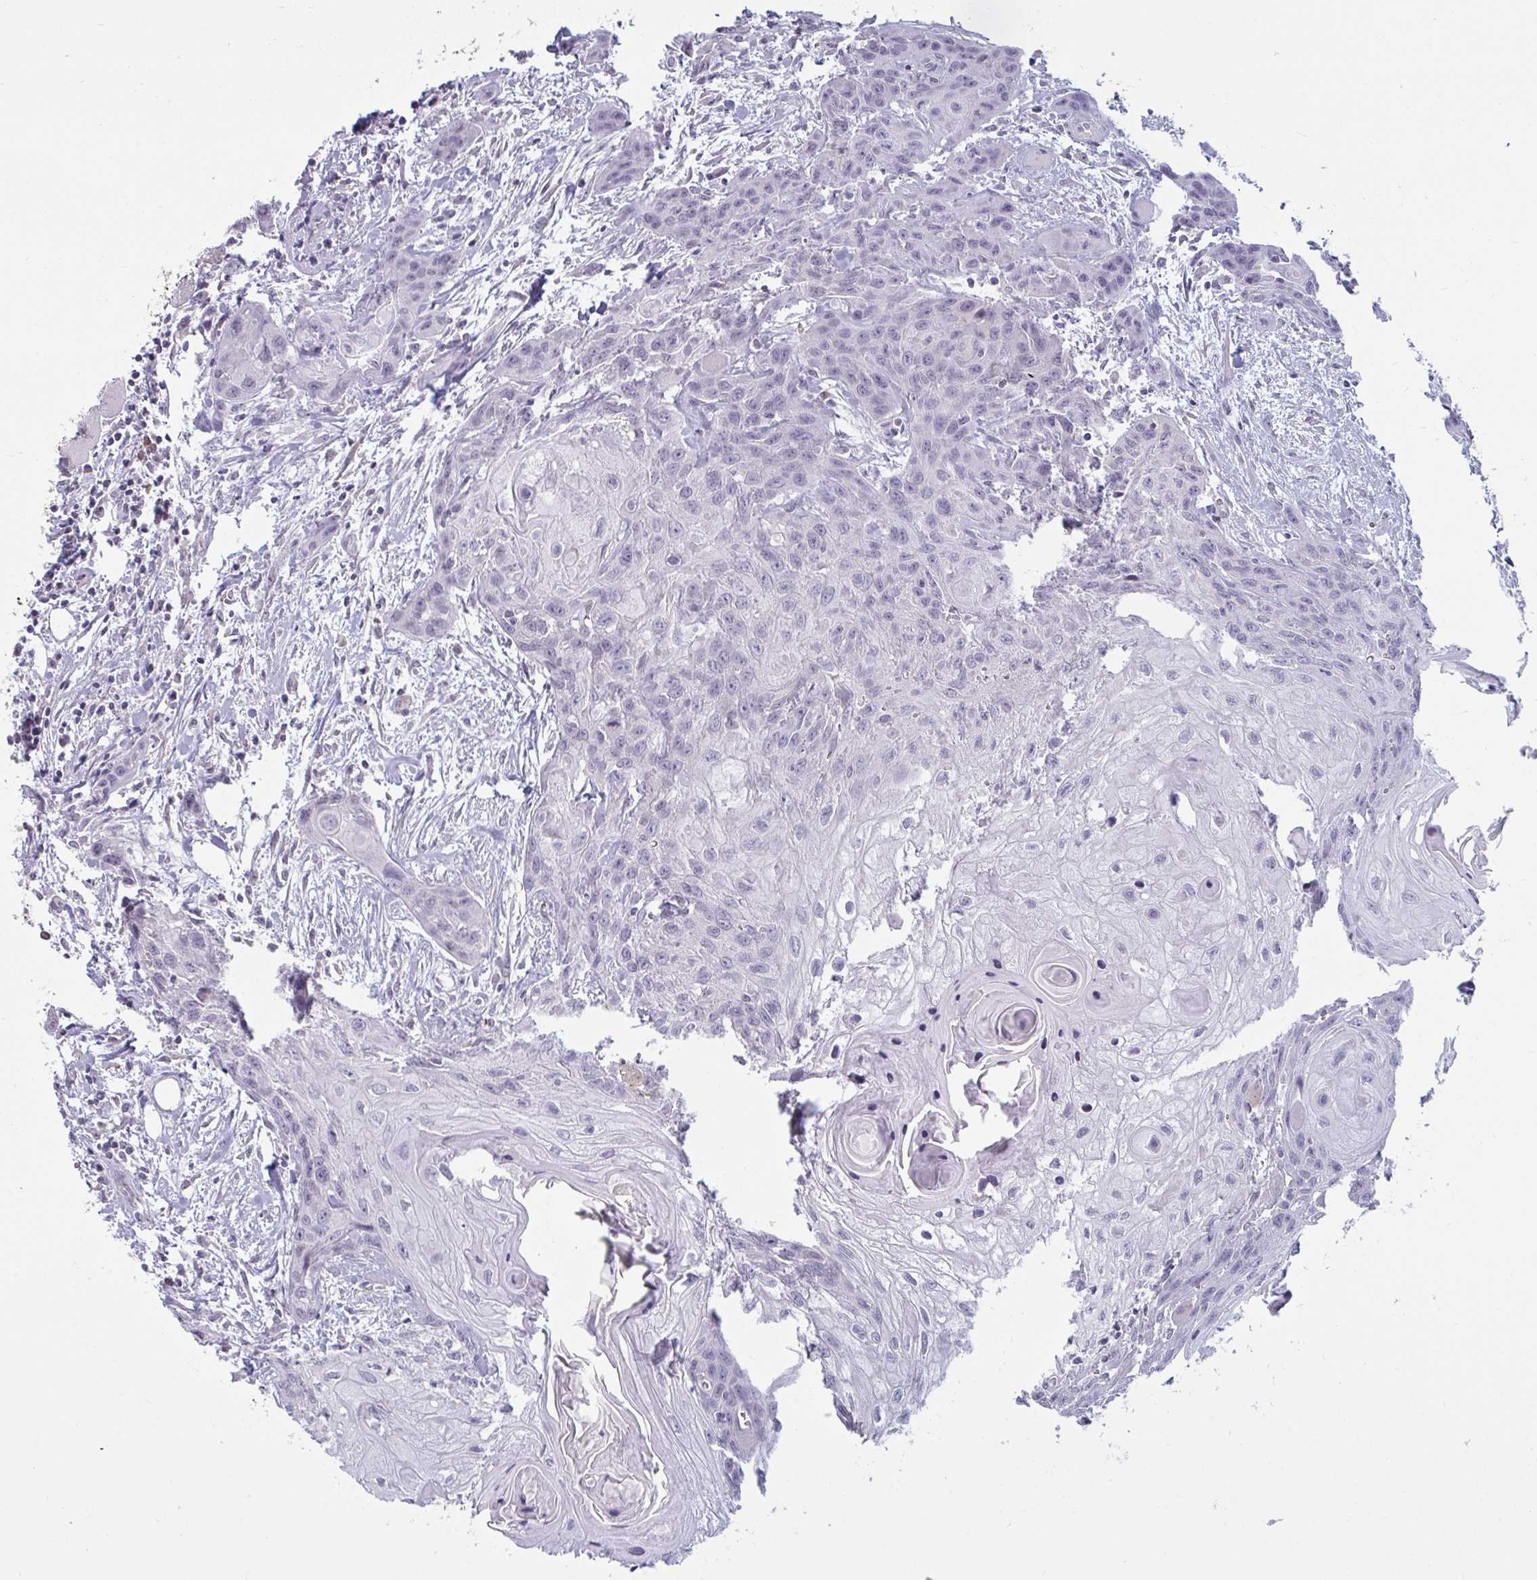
{"staining": {"intensity": "negative", "quantity": "none", "location": "none"}, "tissue": "head and neck cancer", "cell_type": "Tumor cells", "image_type": "cancer", "snomed": [{"axis": "morphology", "description": "Squamous cell carcinoma, NOS"}, {"axis": "topography", "description": "Oral tissue"}, {"axis": "topography", "description": "Head-Neck"}], "caption": "A photomicrograph of squamous cell carcinoma (head and neck) stained for a protein shows no brown staining in tumor cells. (Brightfield microscopy of DAB (3,3'-diaminobenzidine) IHC at high magnification).", "gene": "TBC1D4", "patient": {"sex": "male", "age": 58}}